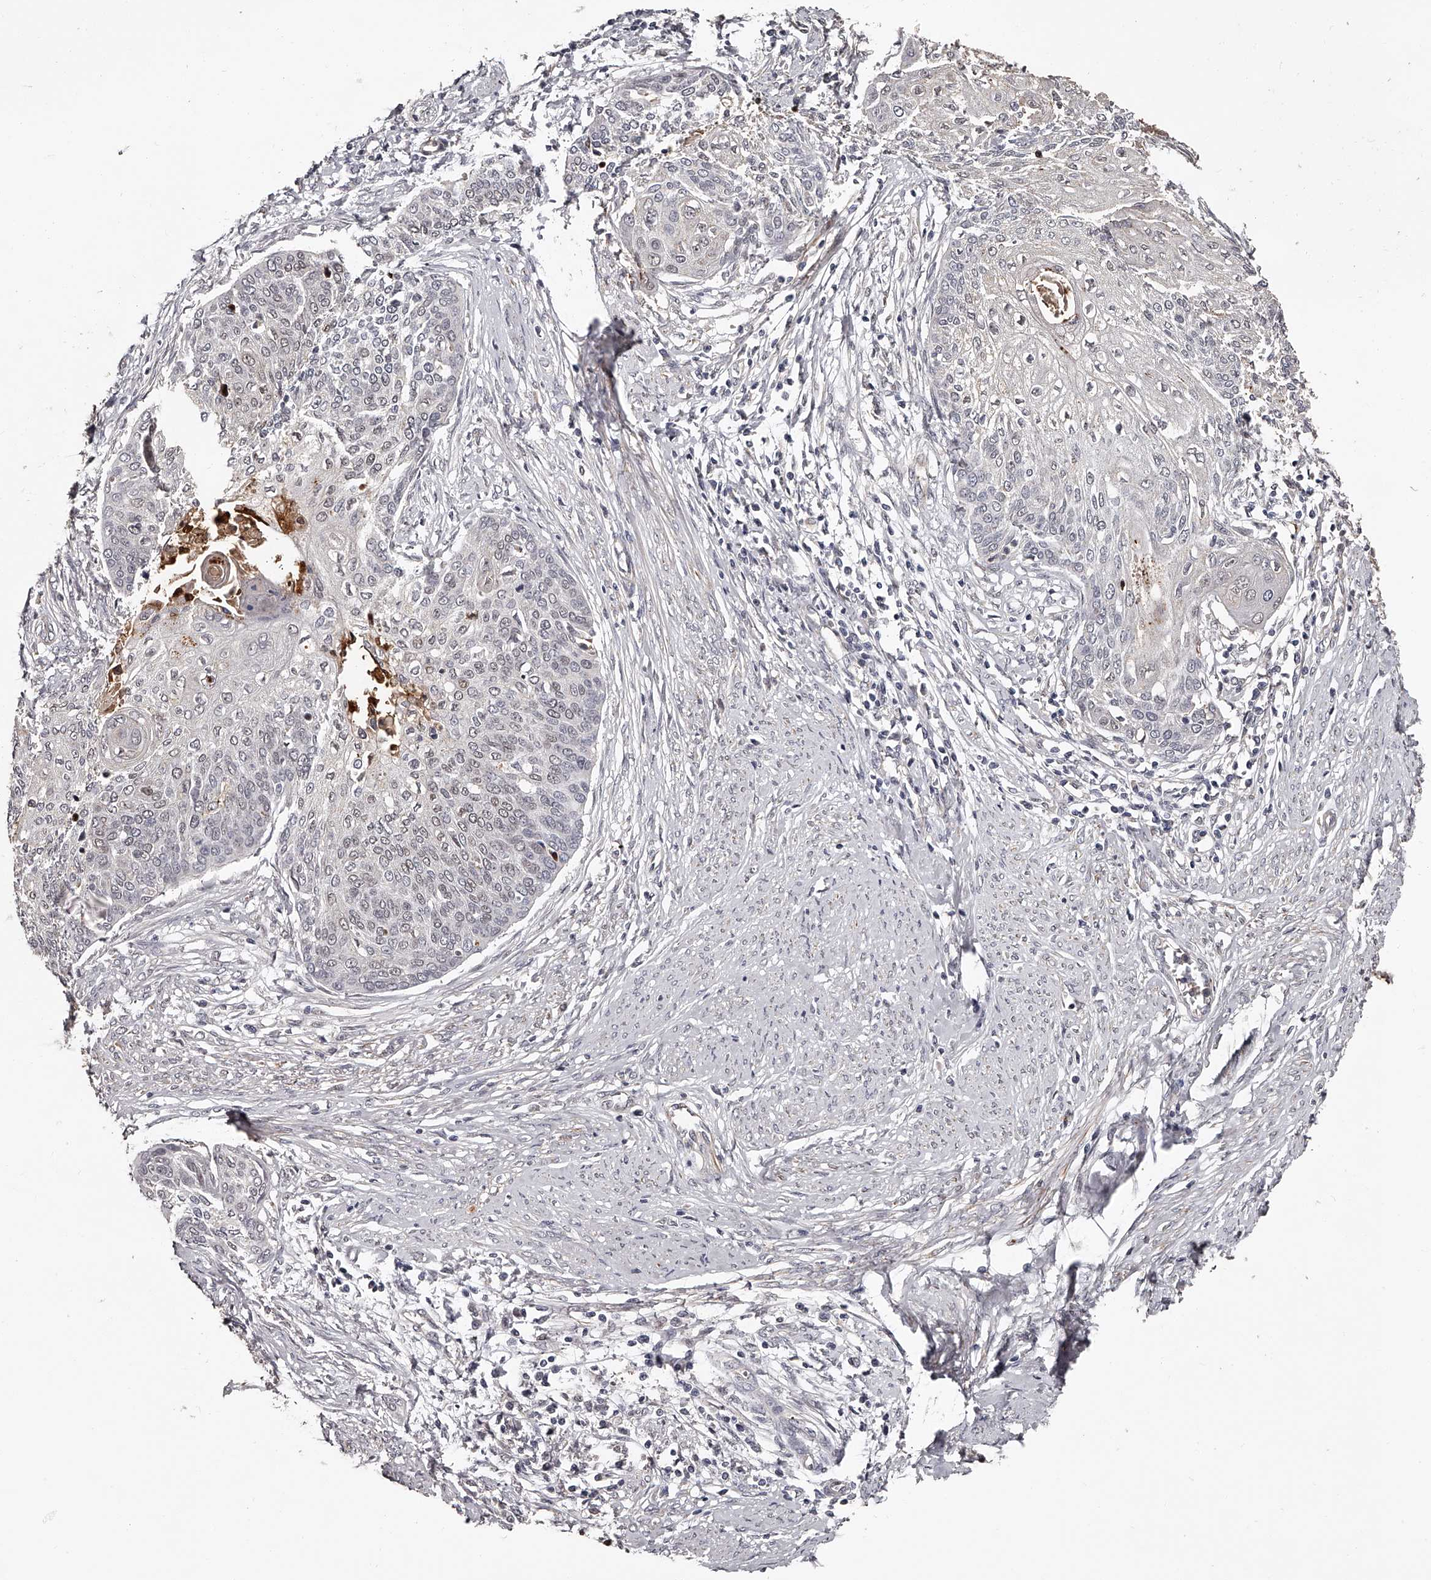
{"staining": {"intensity": "negative", "quantity": "none", "location": "none"}, "tissue": "cervical cancer", "cell_type": "Tumor cells", "image_type": "cancer", "snomed": [{"axis": "morphology", "description": "Squamous cell carcinoma, NOS"}, {"axis": "topography", "description": "Cervix"}], "caption": "Tumor cells show no significant protein expression in cervical cancer.", "gene": "URGCP", "patient": {"sex": "female", "age": 37}}